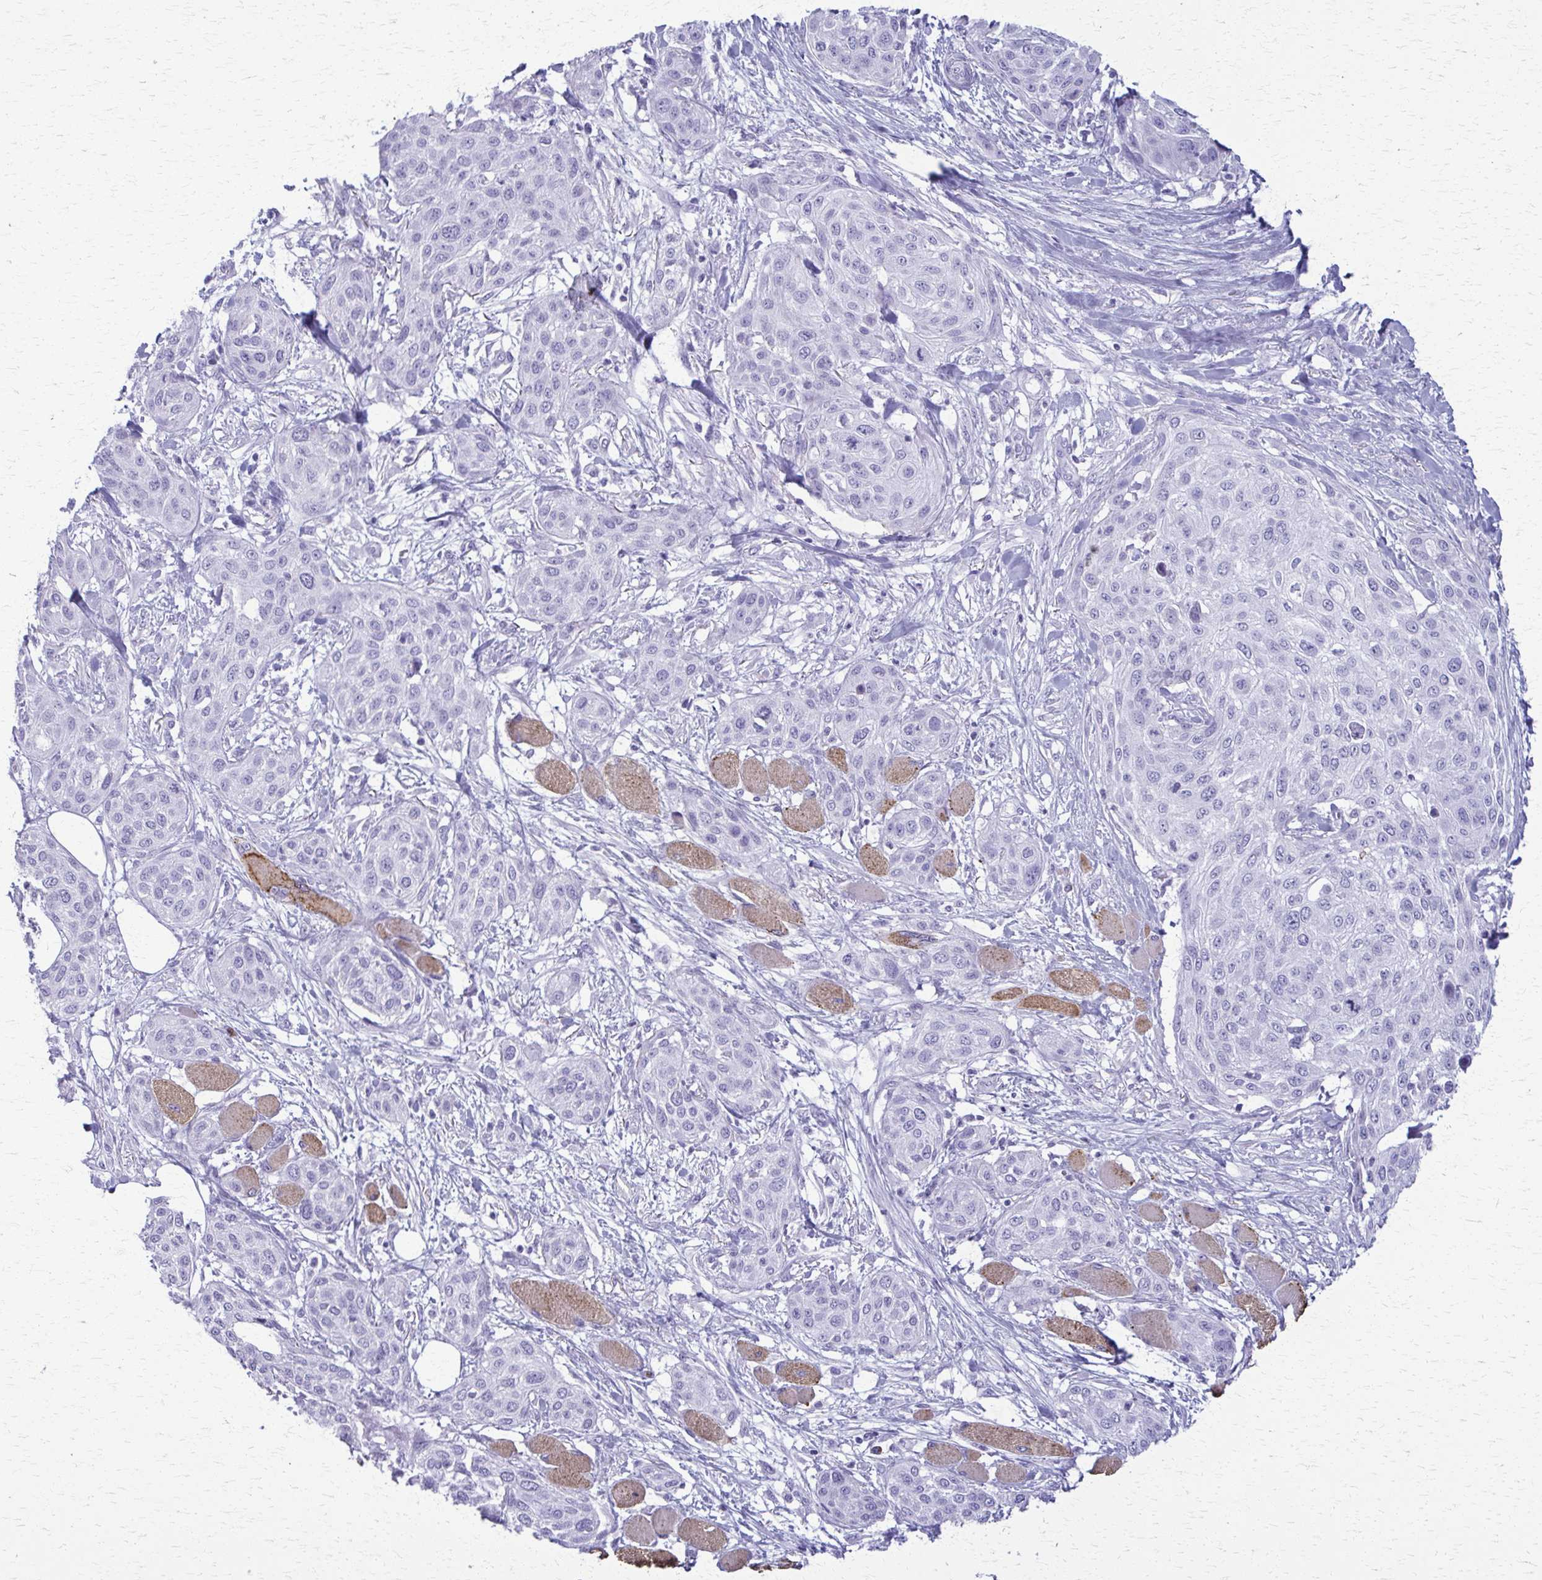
{"staining": {"intensity": "negative", "quantity": "none", "location": "none"}, "tissue": "skin cancer", "cell_type": "Tumor cells", "image_type": "cancer", "snomed": [{"axis": "morphology", "description": "Squamous cell carcinoma, NOS"}, {"axis": "topography", "description": "Skin"}], "caption": "This is a histopathology image of immunohistochemistry staining of squamous cell carcinoma (skin), which shows no positivity in tumor cells. (Immunohistochemistry, brightfield microscopy, high magnification).", "gene": "ACSM2B", "patient": {"sex": "female", "age": 87}}